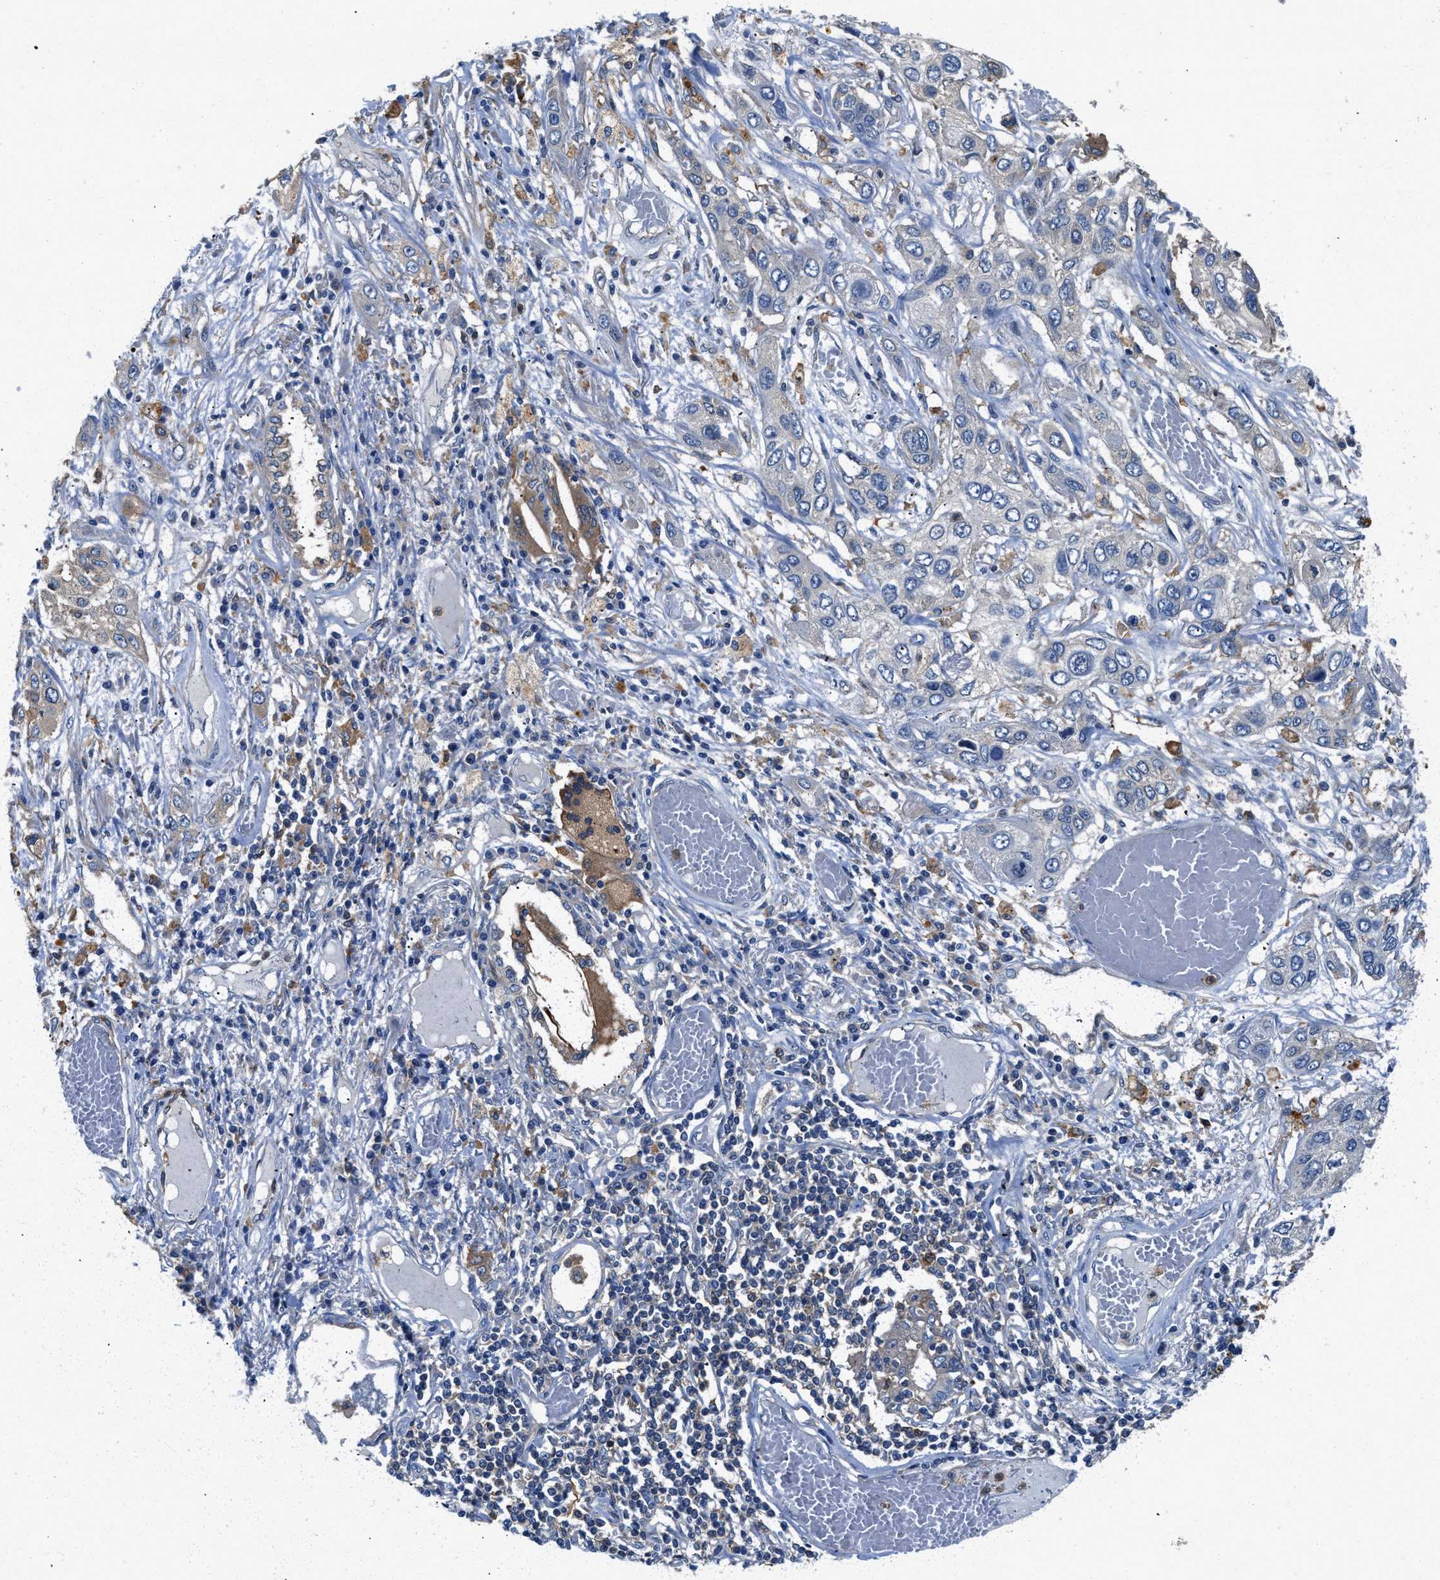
{"staining": {"intensity": "negative", "quantity": "none", "location": "none"}, "tissue": "lung cancer", "cell_type": "Tumor cells", "image_type": "cancer", "snomed": [{"axis": "morphology", "description": "Squamous cell carcinoma, NOS"}, {"axis": "topography", "description": "Lung"}], "caption": "The photomicrograph displays no staining of tumor cells in lung squamous cell carcinoma. The staining is performed using DAB (3,3'-diaminobenzidine) brown chromogen with nuclei counter-stained in using hematoxylin.", "gene": "PKM", "patient": {"sex": "male", "age": 71}}